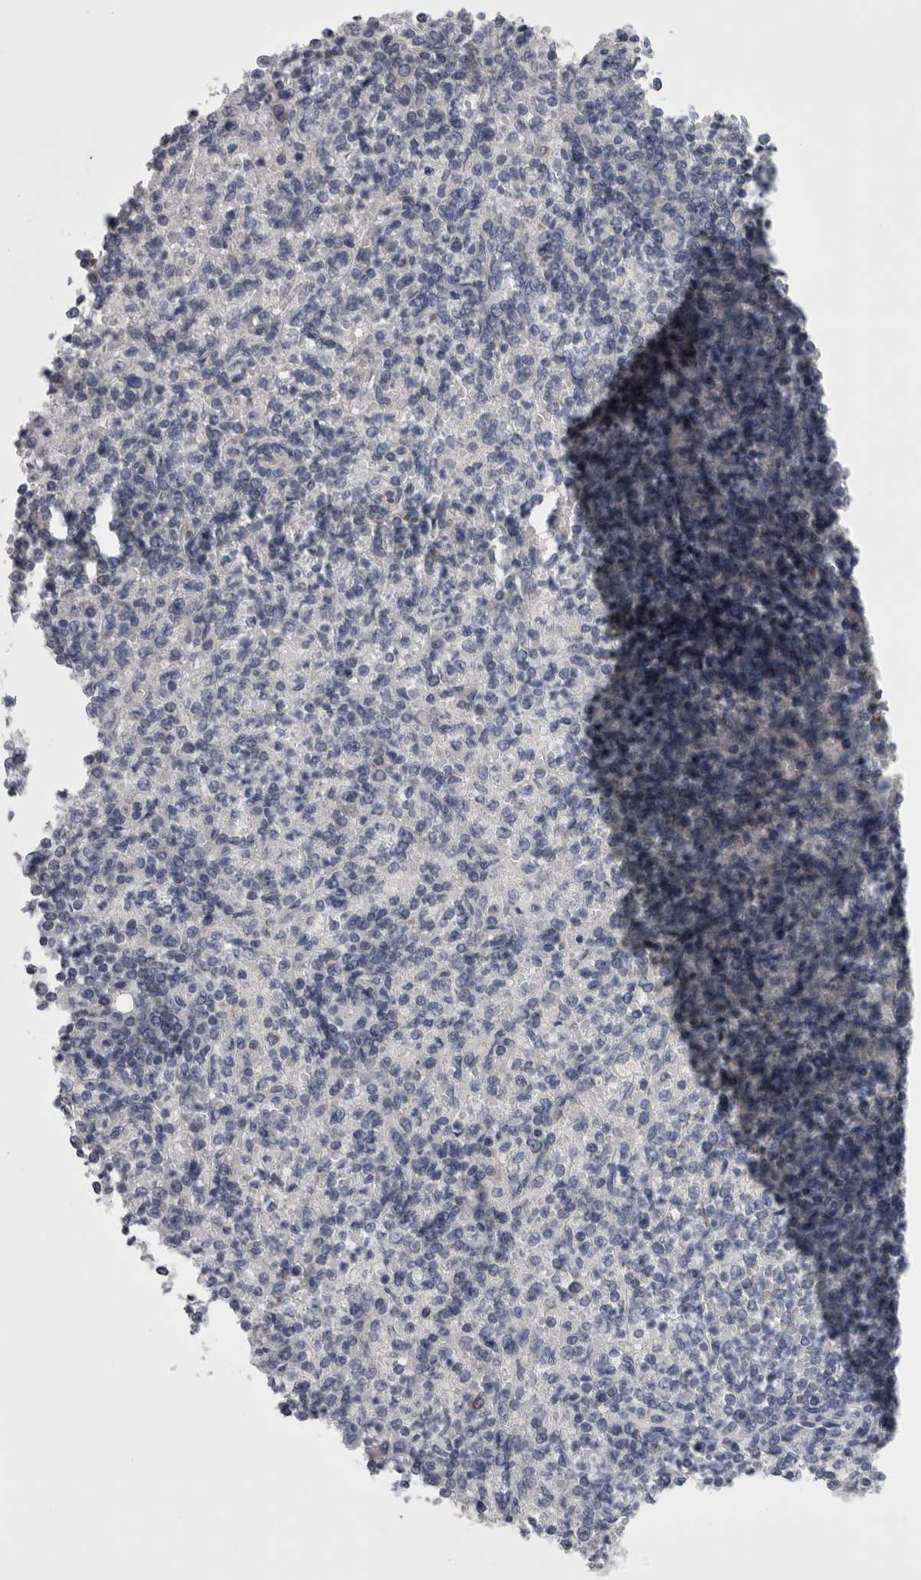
{"staining": {"intensity": "weak", "quantity": "<25%", "location": "cytoplasmic/membranous"}, "tissue": "spleen", "cell_type": "Cells in red pulp", "image_type": "normal", "snomed": [{"axis": "morphology", "description": "Normal tissue, NOS"}, {"axis": "topography", "description": "Spleen"}], "caption": "This is an immunohistochemistry image of unremarkable spleen. There is no positivity in cells in red pulp.", "gene": "DBT", "patient": {"sex": "female", "age": 74}}